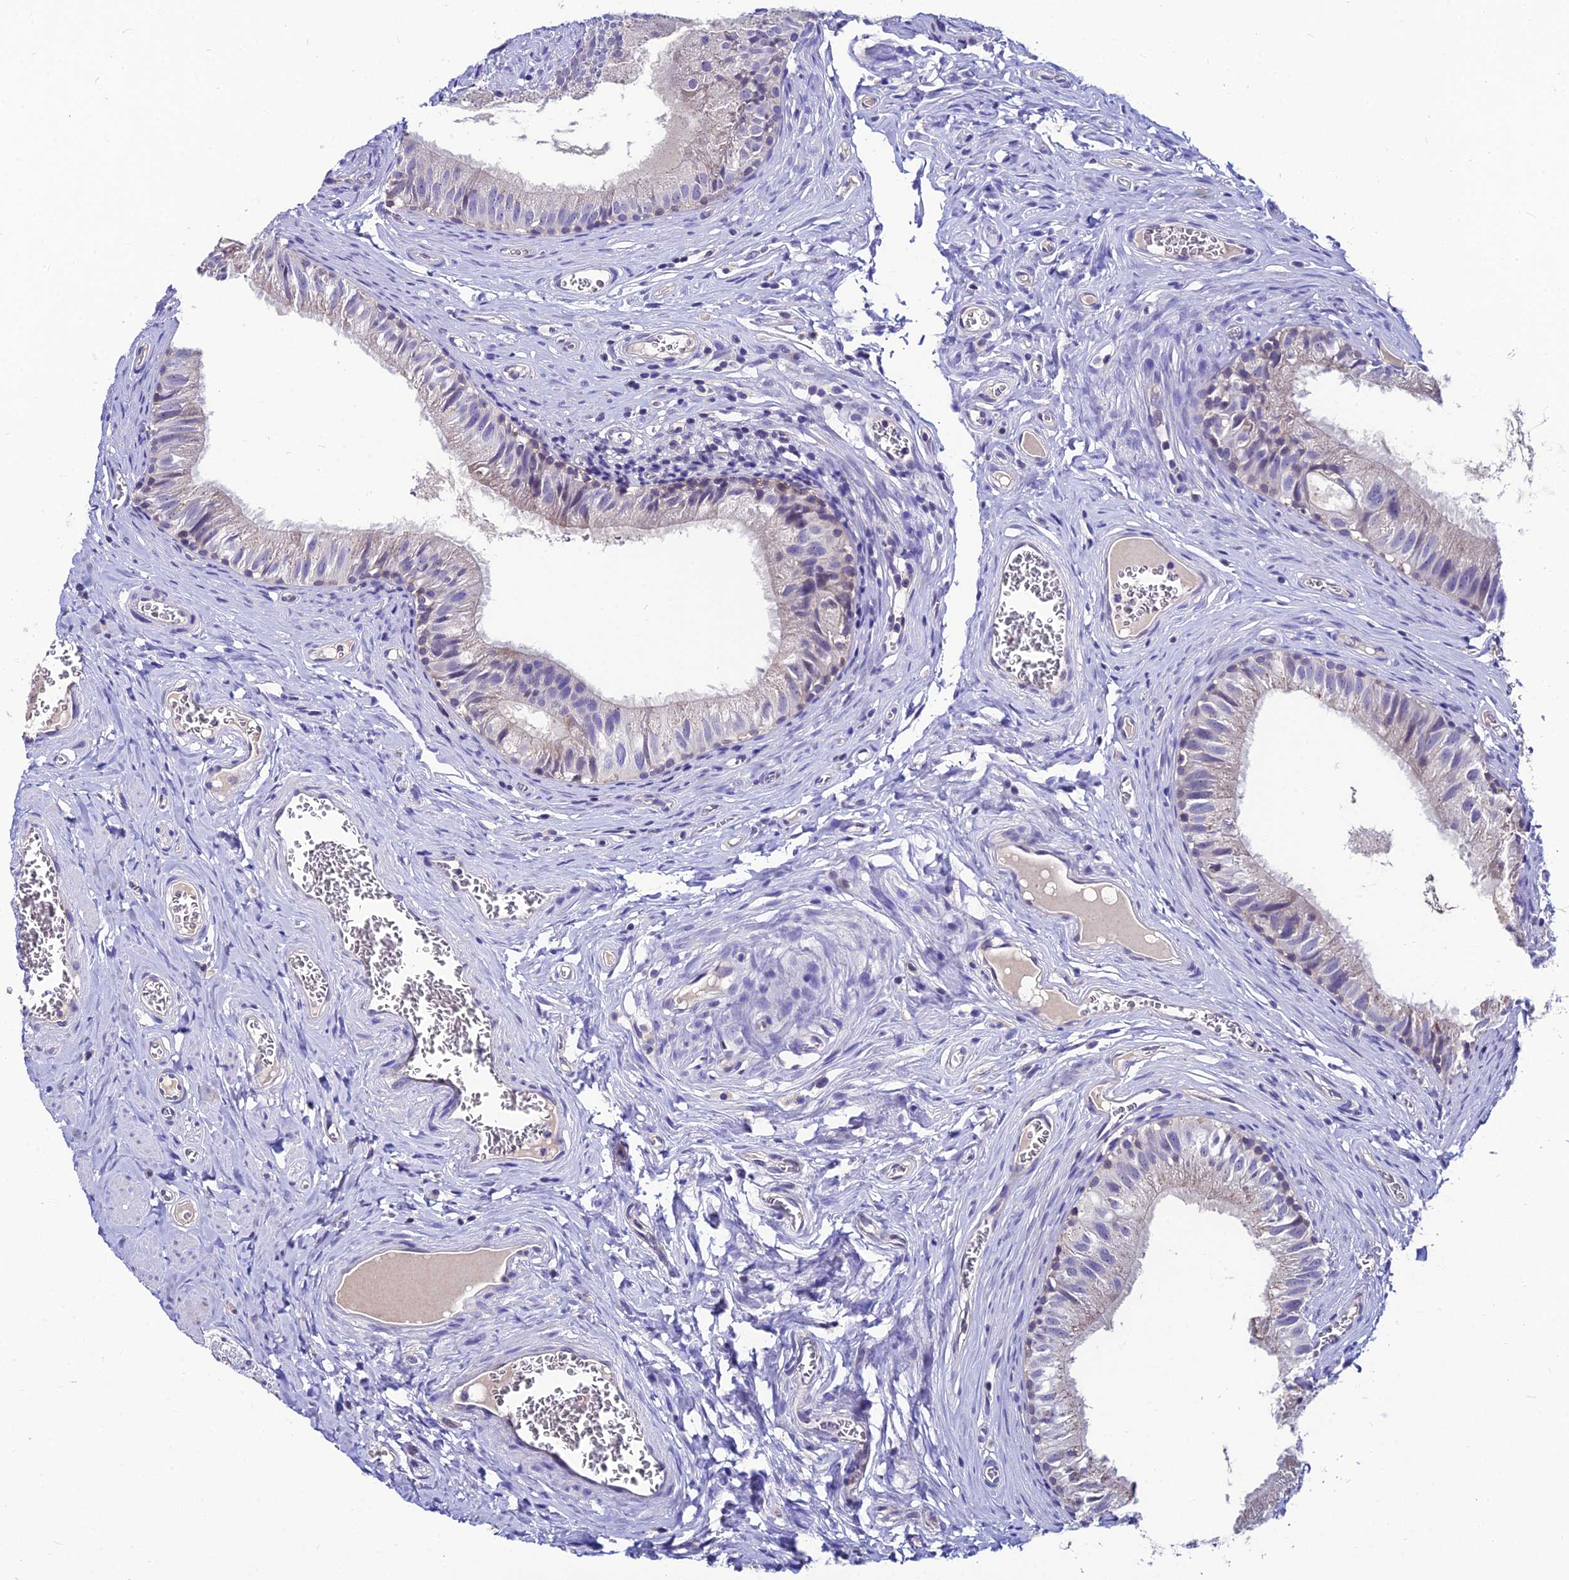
{"staining": {"intensity": "strong", "quantity": "<25%", "location": "cytoplasmic/membranous"}, "tissue": "epididymis", "cell_type": "Glandular cells", "image_type": "normal", "snomed": [{"axis": "morphology", "description": "Normal tissue, NOS"}, {"axis": "topography", "description": "Epididymis"}], "caption": "Immunohistochemical staining of unremarkable human epididymis shows medium levels of strong cytoplasmic/membranous staining in about <25% of glandular cells.", "gene": "LGALS7", "patient": {"sex": "male", "age": 42}}